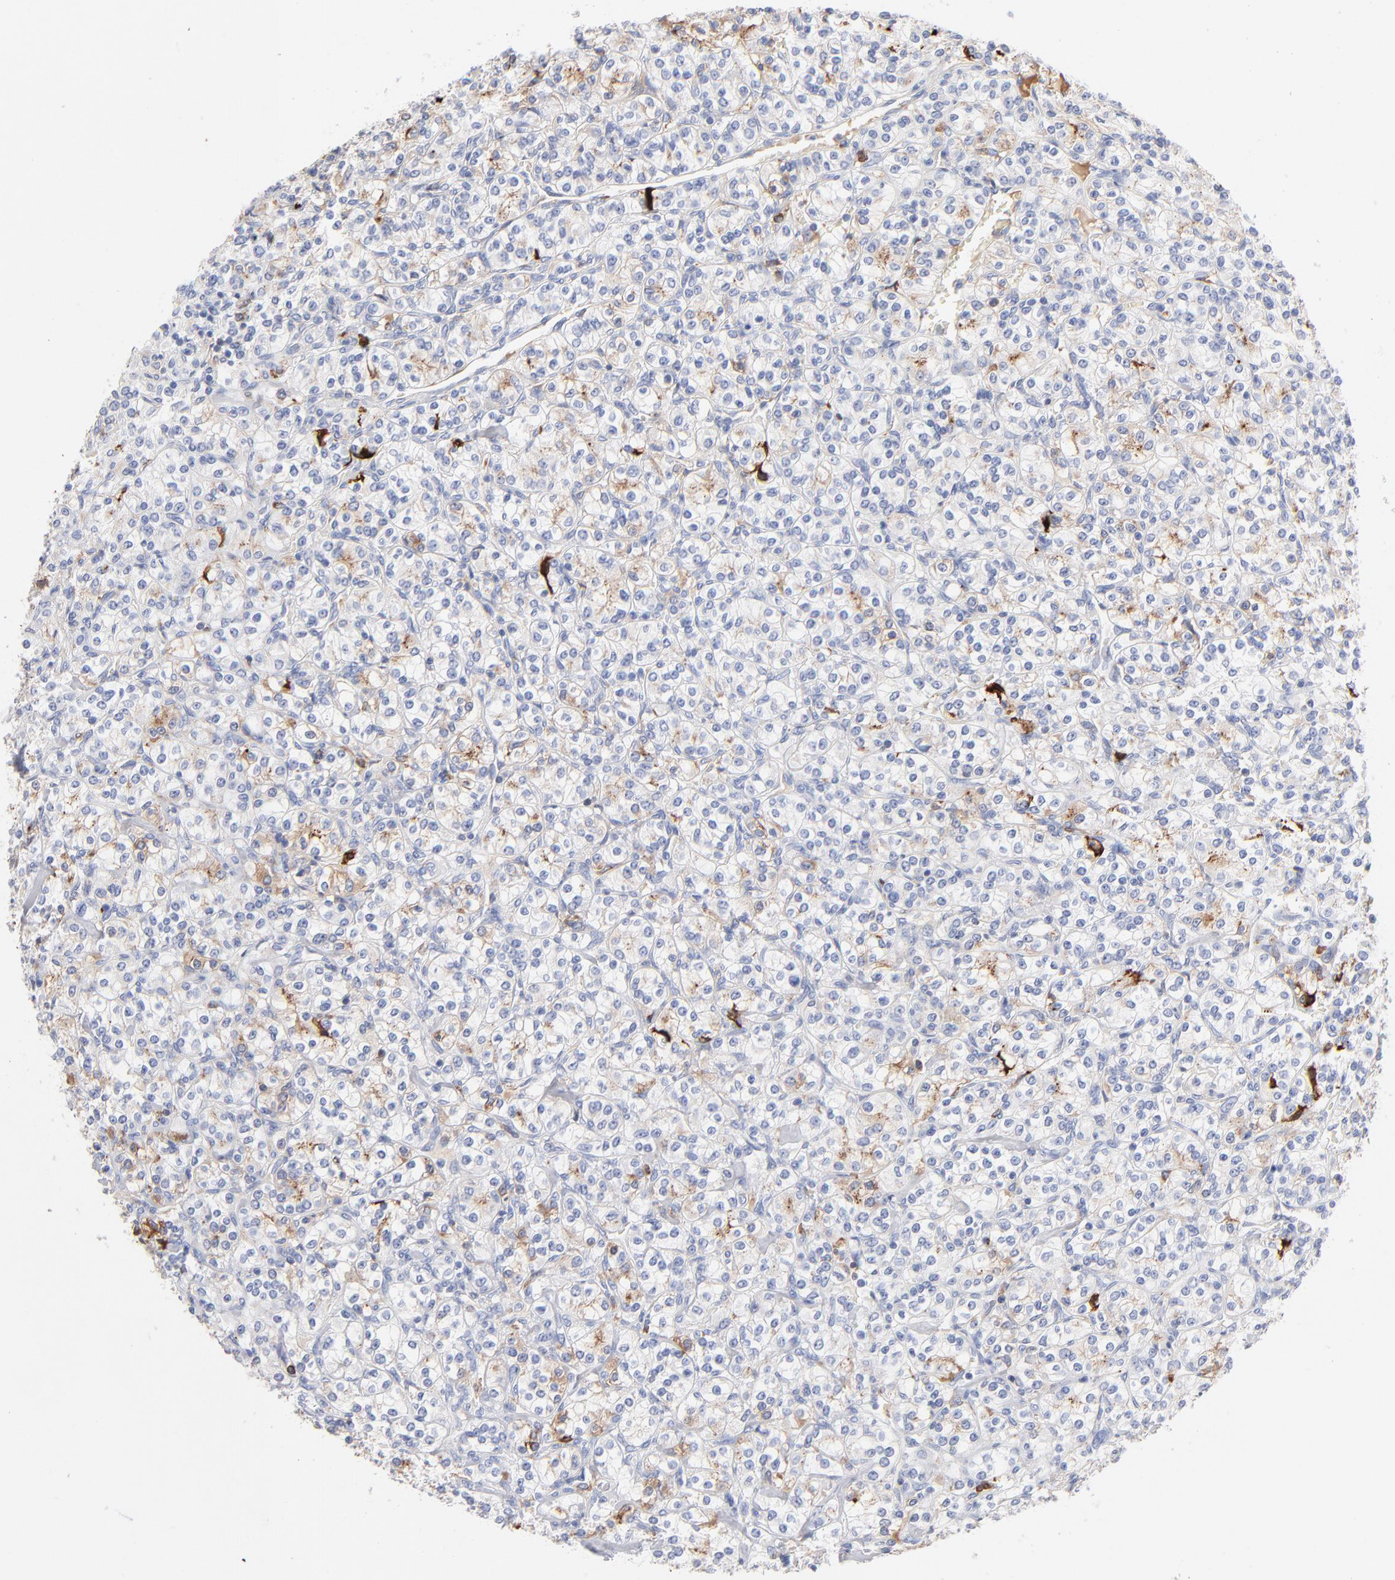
{"staining": {"intensity": "negative", "quantity": "none", "location": "none"}, "tissue": "renal cancer", "cell_type": "Tumor cells", "image_type": "cancer", "snomed": [{"axis": "morphology", "description": "Adenocarcinoma, NOS"}, {"axis": "topography", "description": "Kidney"}], "caption": "The image exhibits no significant staining in tumor cells of renal cancer (adenocarcinoma).", "gene": "APOH", "patient": {"sex": "male", "age": 77}}